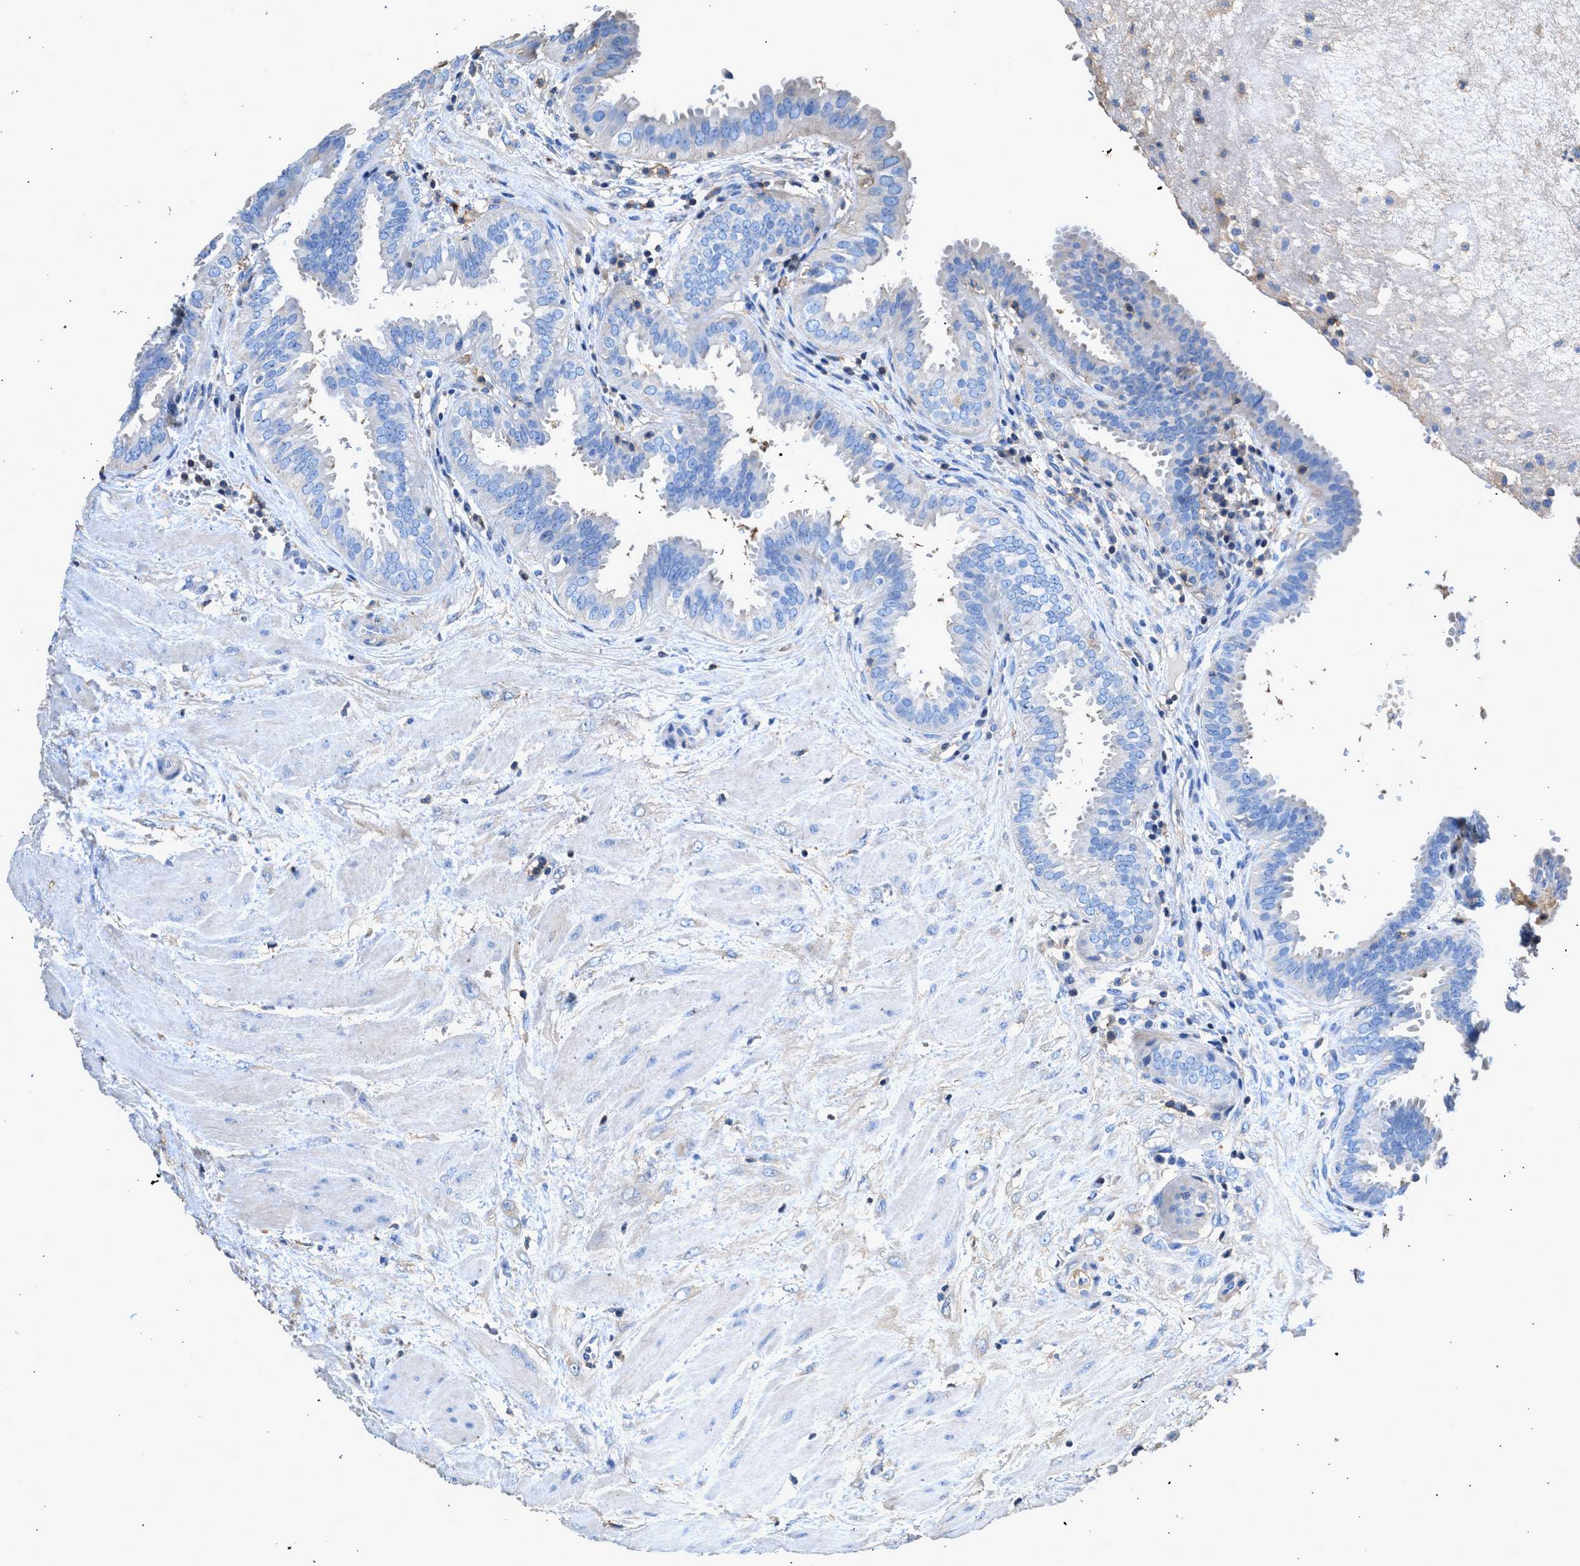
{"staining": {"intensity": "negative", "quantity": "none", "location": "none"}, "tissue": "fallopian tube", "cell_type": "Glandular cells", "image_type": "normal", "snomed": [{"axis": "morphology", "description": "Normal tissue, NOS"}, {"axis": "topography", "description": "Fallopian tube"}, {"axis": "topography", "description": "Placenta"}], "caption": "The IHC histopathology image has no significant positivity in glandular cells of fallopian tube. (Brightfield microscopy of DAB (3,3'-diaminobenzidine) immunohistochemistry at high magnification).", "gene": "KCNQ4", "patient": {"sex": "female", "age": 32}}